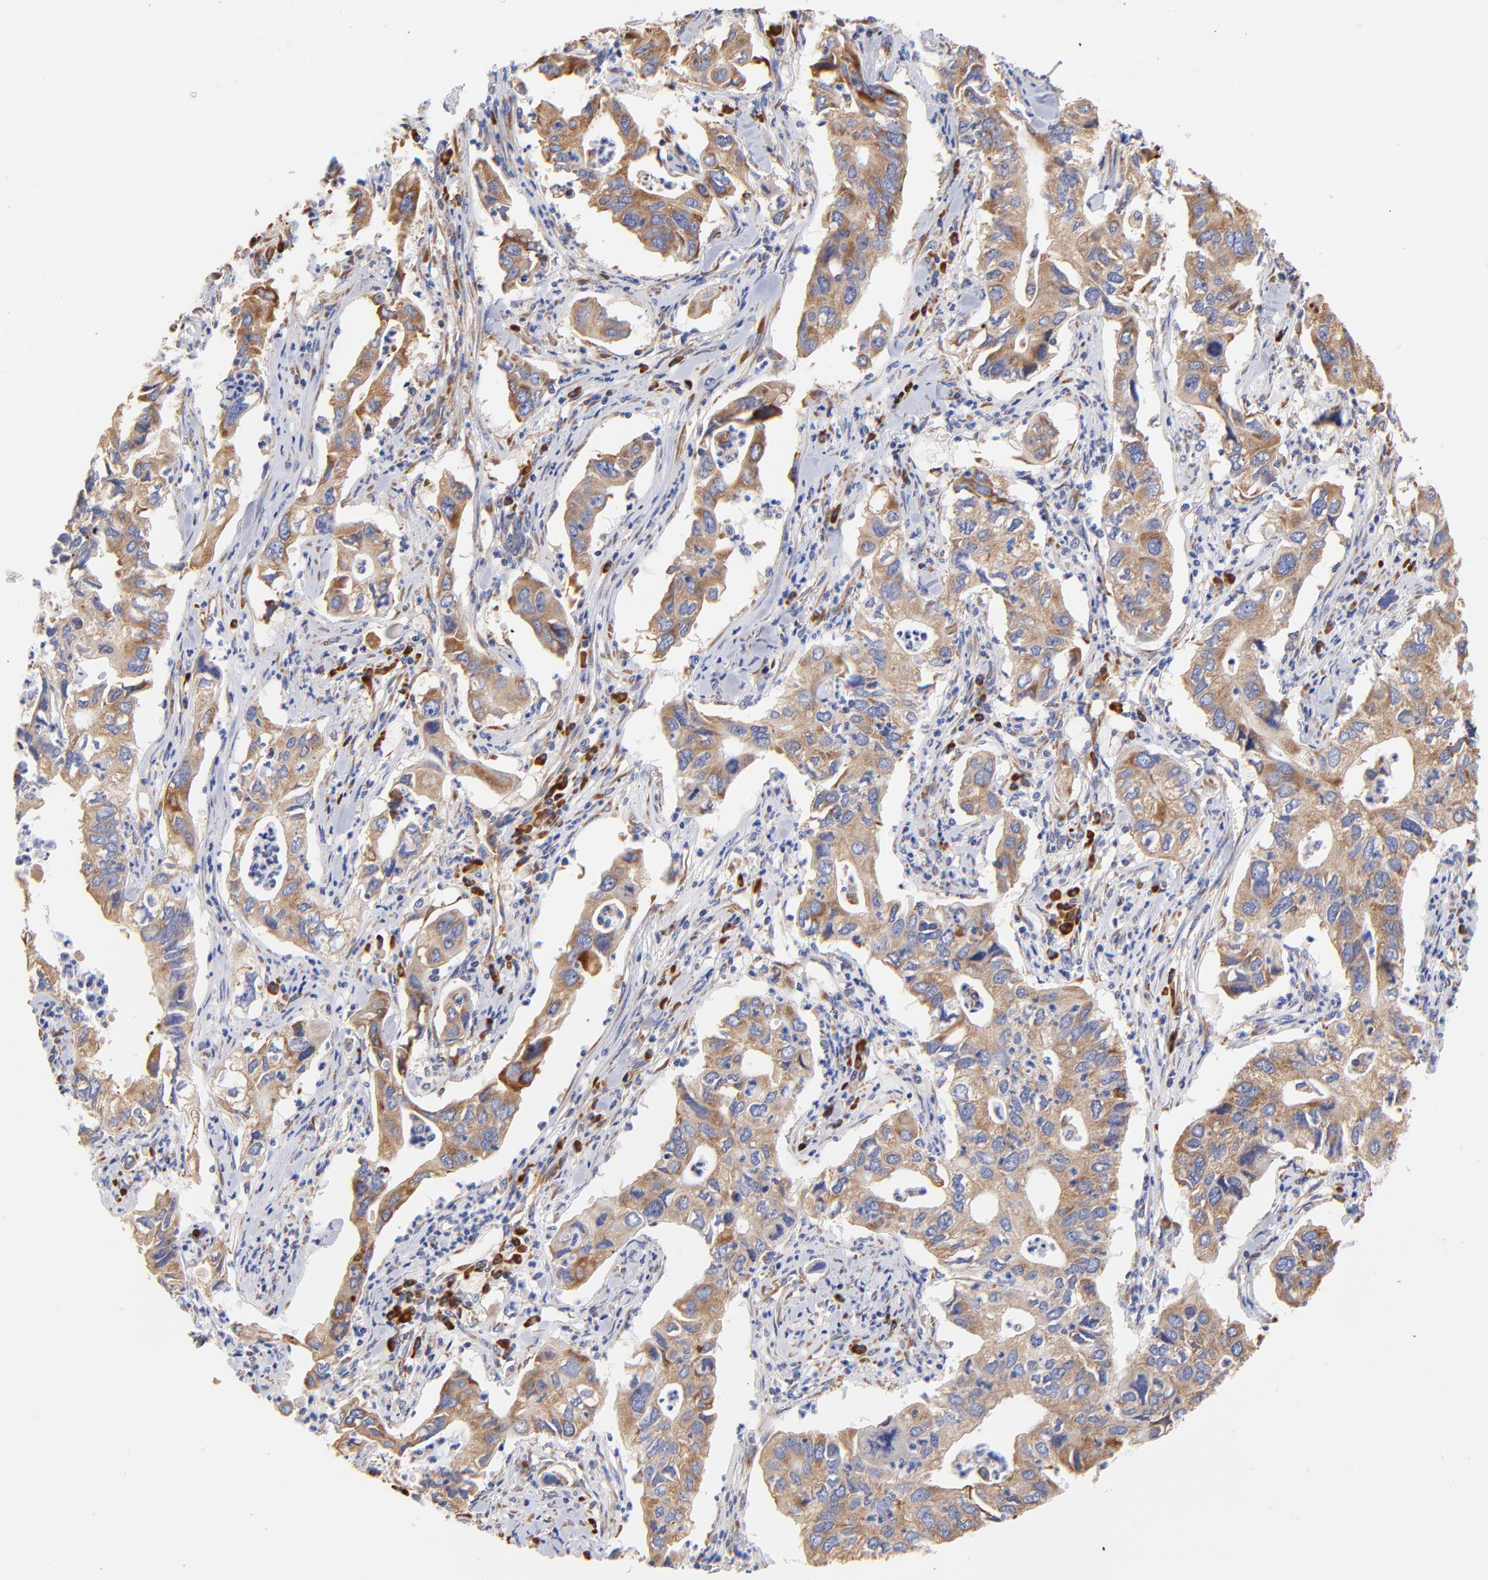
{"staining": {"intensity": "moderate", "quantity": ">75%", "location": "cytoplasmic/membranous"}, "tissue": "lung cancer", "cell_type": "Tumor cells", "image_type": "cancer", "snomed": [{"axis": "morphology", "description": "Adenocarcinoma, NOS"}, {"axis": "topography", "description": "Lung"}], "caption": "Adenocarcinoma (lung) was stained to show a protein in brown. There is medium levels of moderate cytoplasmic/membranous staining in approximately >75% of tumor cells.", "gene": "RPL27", "patient": {"sex": "male", "age": 48}}